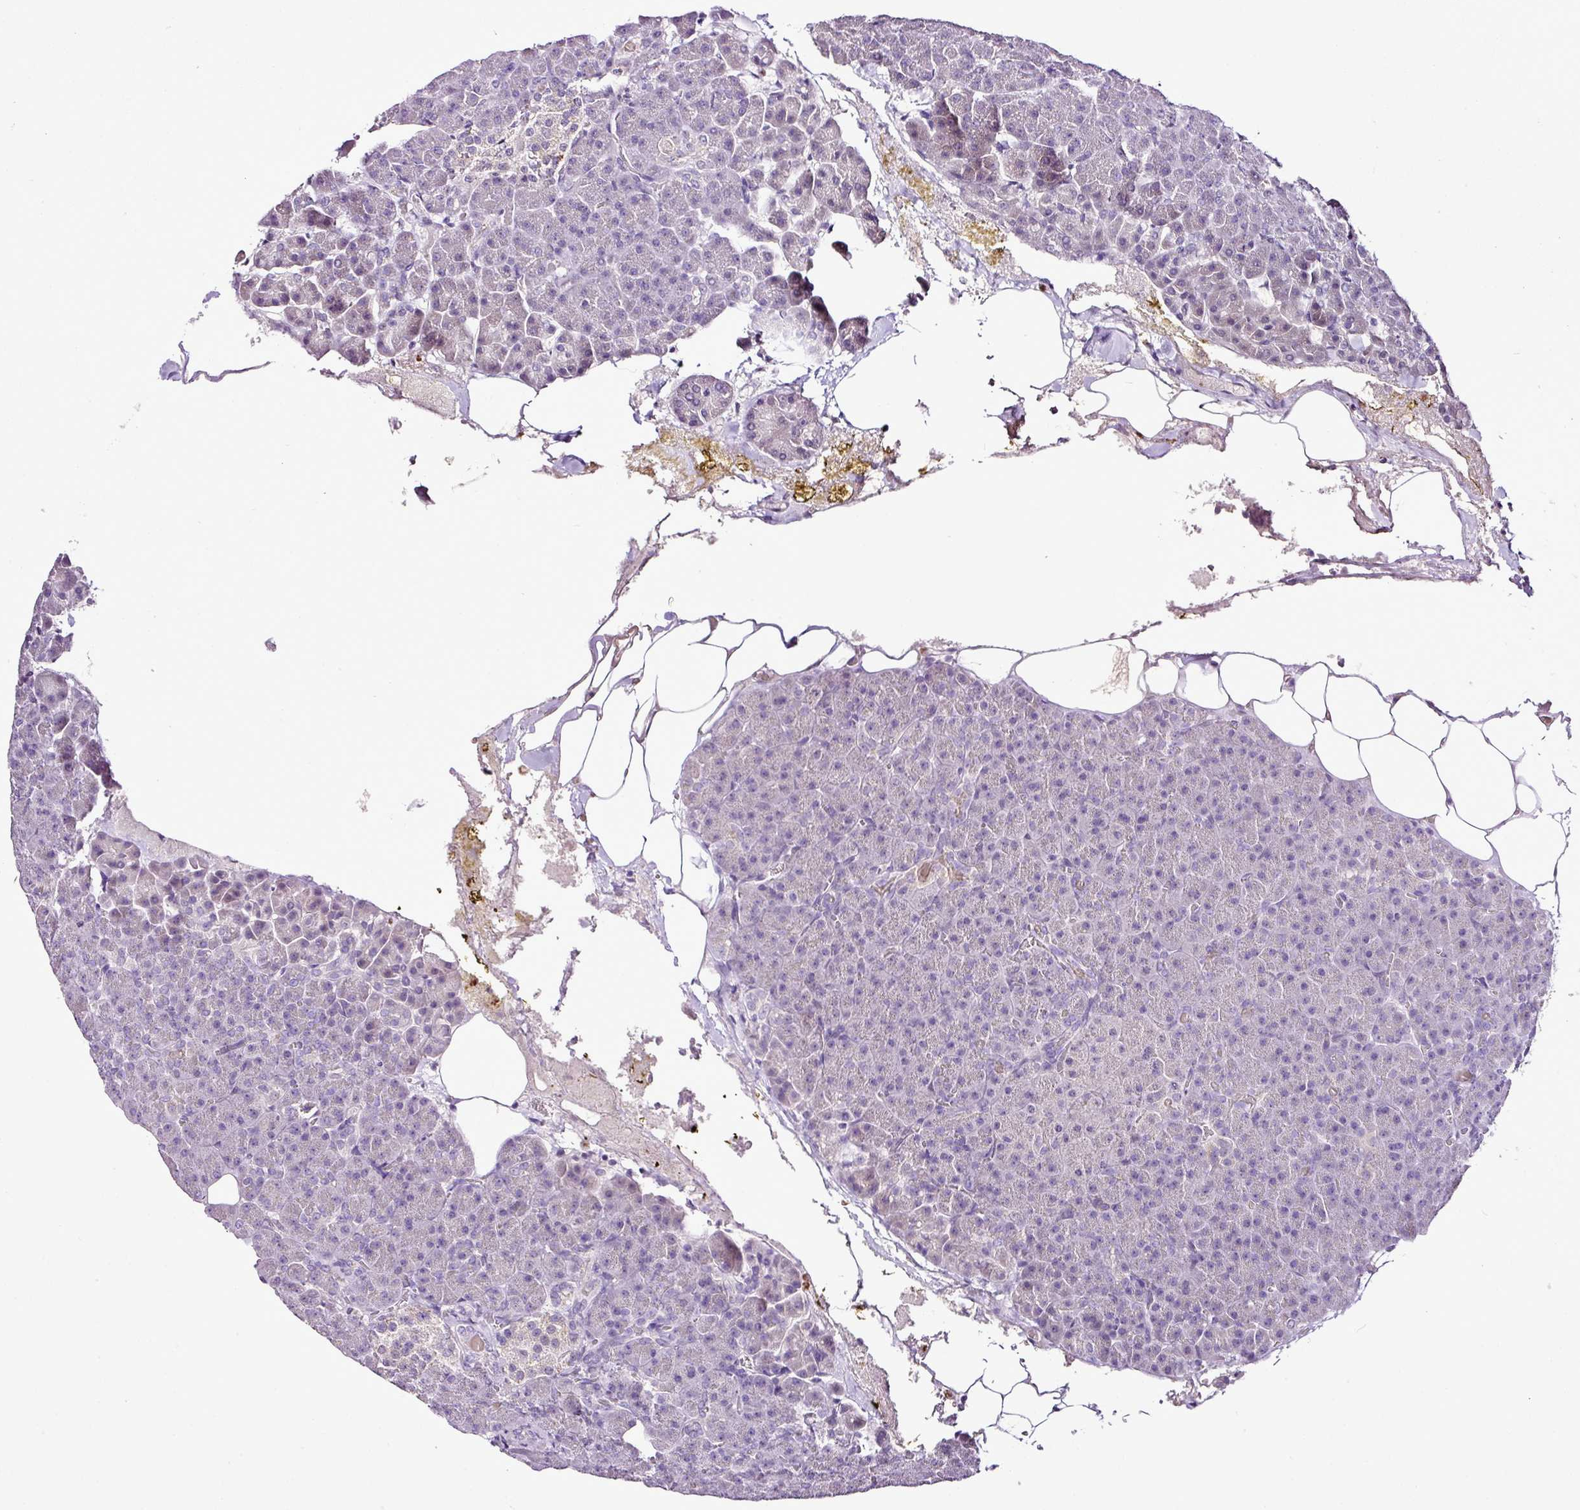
{"staining": {"intensity": "negative", "quantity": "none", "location": "none"}, "tissue": "pancreas", "cell_type": "Exocrine glandular cells", "image_type": "normal", "snomed": [{"axis": "morphology", "description": "Normal tissue, NOS"}, {"axis": "topography", "description": "Pancreas"}], "caption": "High power microscopy histopathology image of an immunohistochemistry image of normal pancreas, revealing no significant expression in exocrine glandular cells.", "gene": "ESR1", "patient": {"sex": "female", "age": 74}}